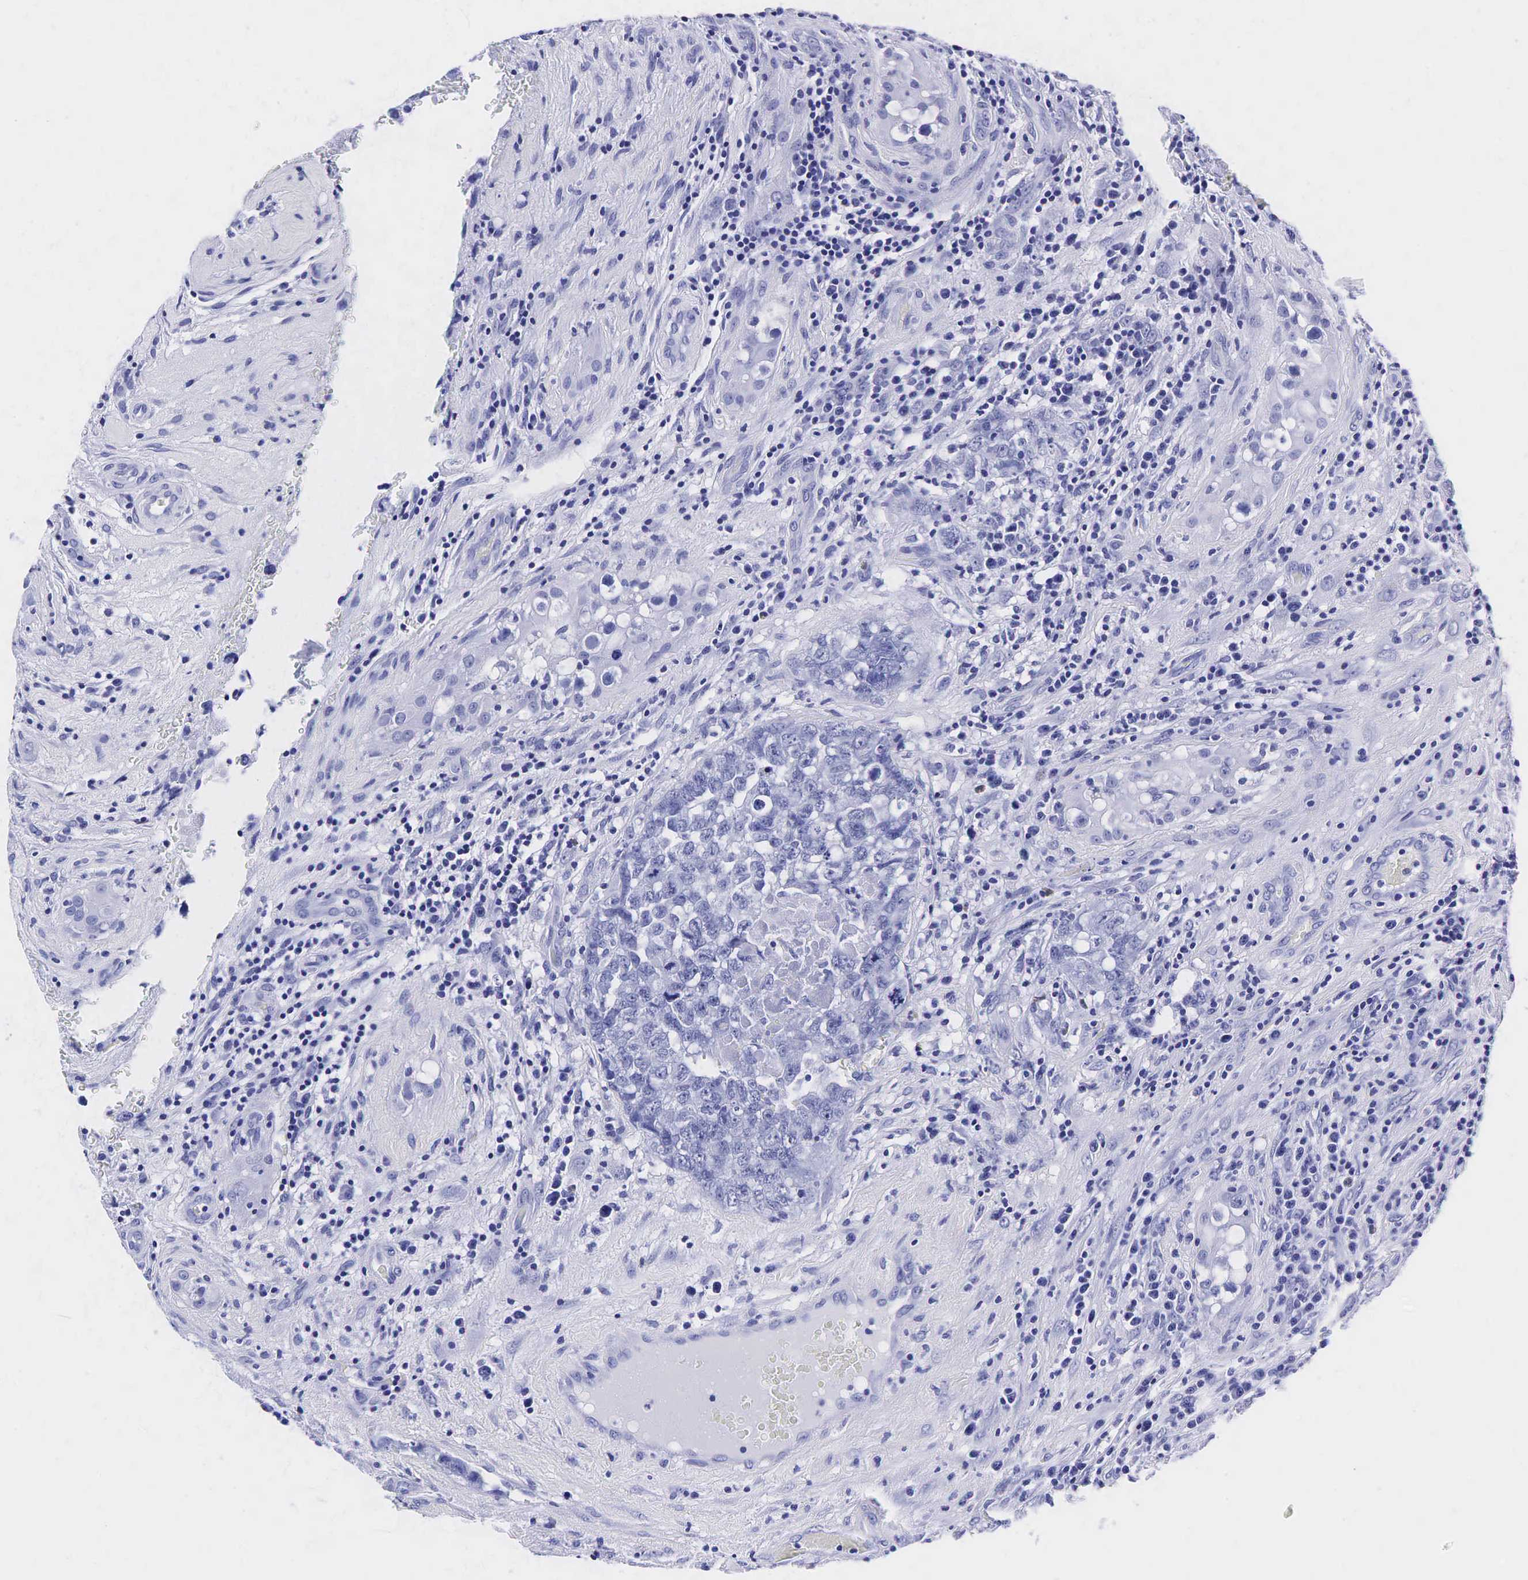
{"staining": {"intensity": "negative", "quantity": "none", "location": "none"}, "tissue": "testis cancer", "cell_type": "Tumor cells", "image_type": "cancer", "snomed": [{"axis": "morphology", "description": "Carcinoma, Embryonal, NOS"}, {"axis": "topography", "description": "Testis"}], "caption": "Testis cancer (embryonal carcinoma) was stained to show a protein in brown. There is no significant positivity in tumor cells.", "gene": "KLK3", "patient": {"sex": "male", "age": 31}}